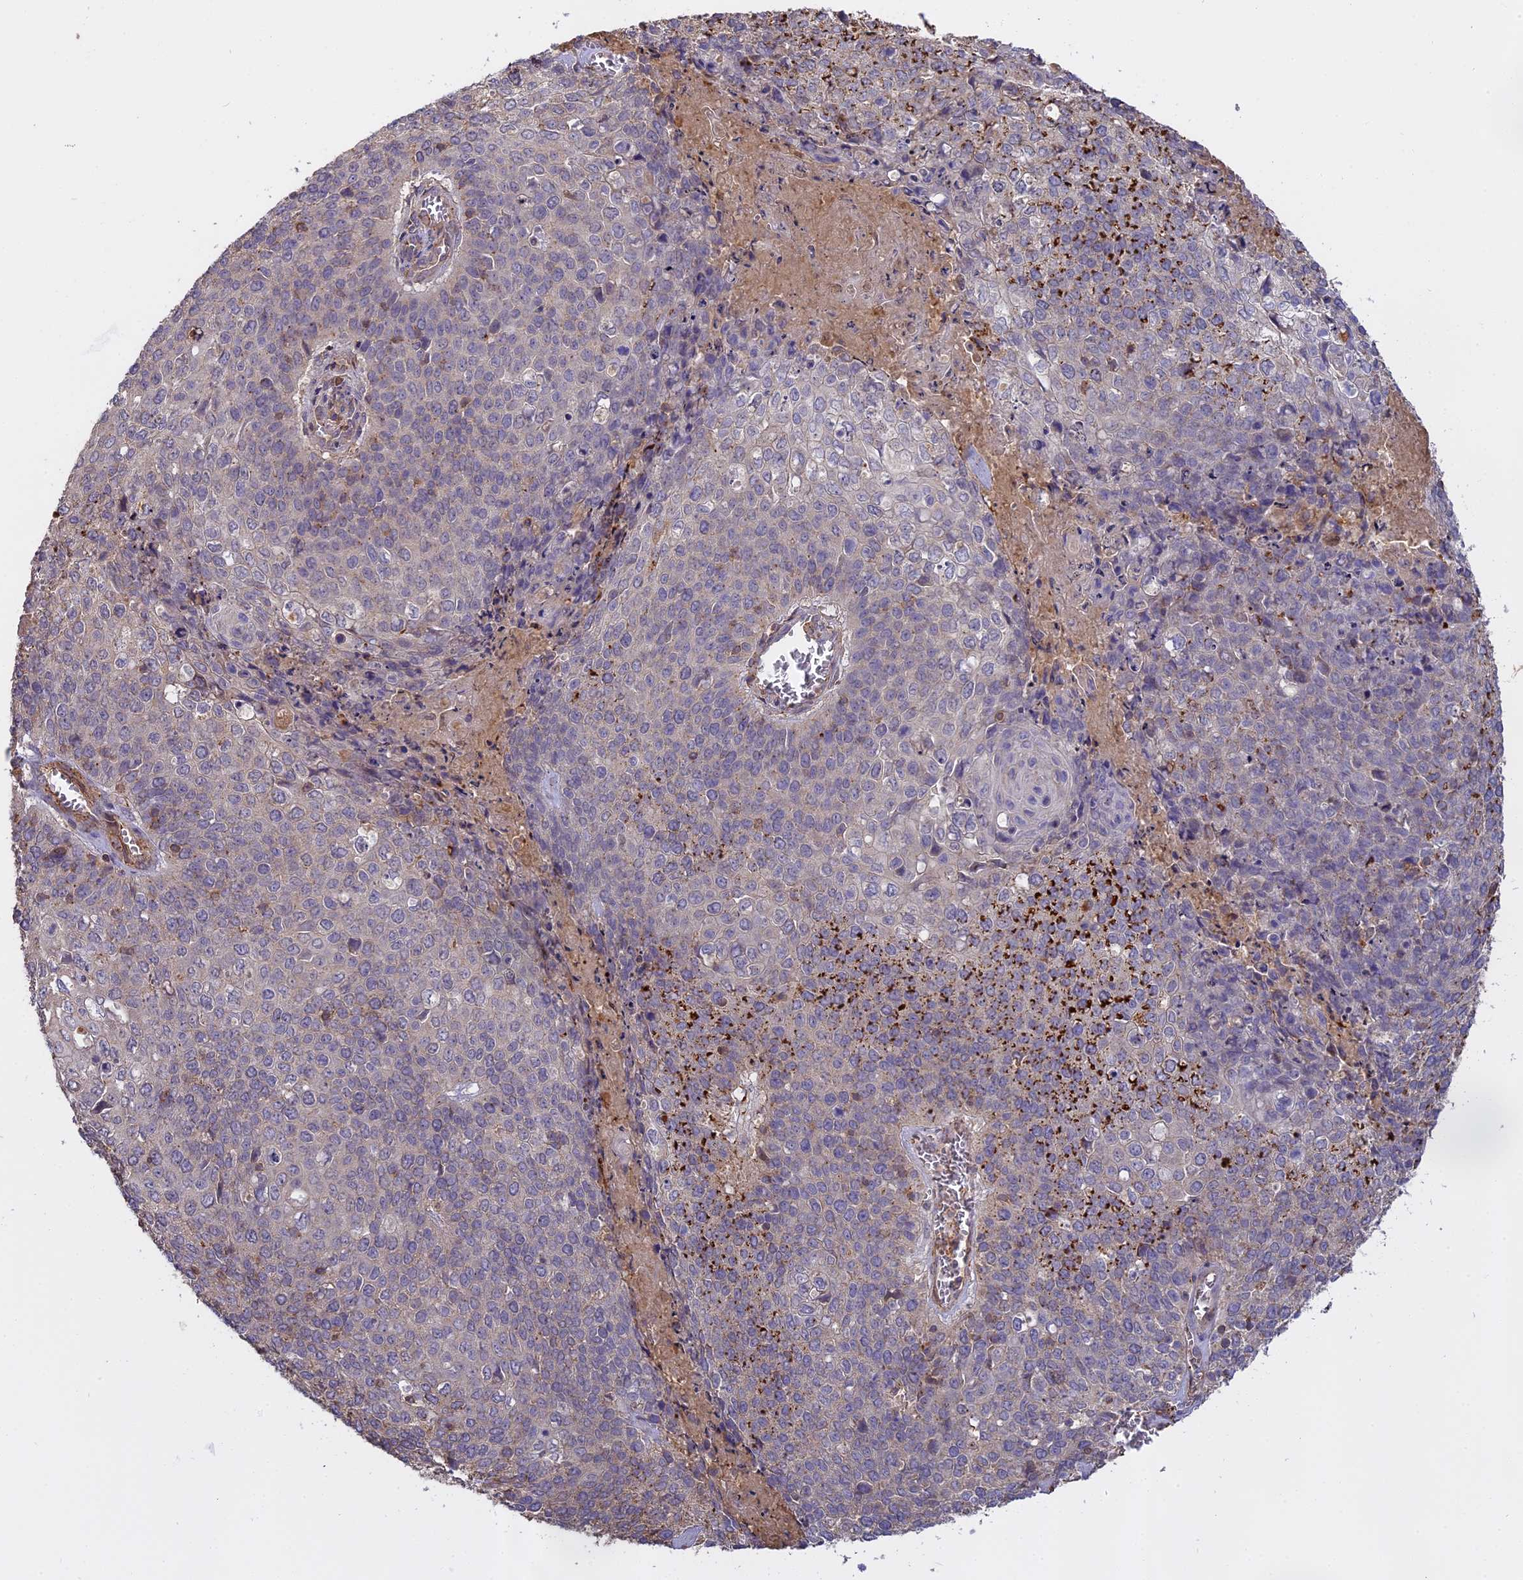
{"staining": {"intensity": "negative", "quantity": "none", "location": "none"}, "tissue": "cervical cancer", "cell_type": "Tumor cells", "image_type": "cancer", "snomed": [{"axis": "morphology", "description": "Squamous cell carcinoma, NOS"}, {"axis": "topography", "description": "Cervix"}], "caption": "High power microscopy image of an immunohistochemistry (IHC) histopathology image of squamous cell carcinoma (cervical), revealing no significant expression in tumor cells.", "gene": "CFAP119", "patient": {"sex": "female", "age": 39}}